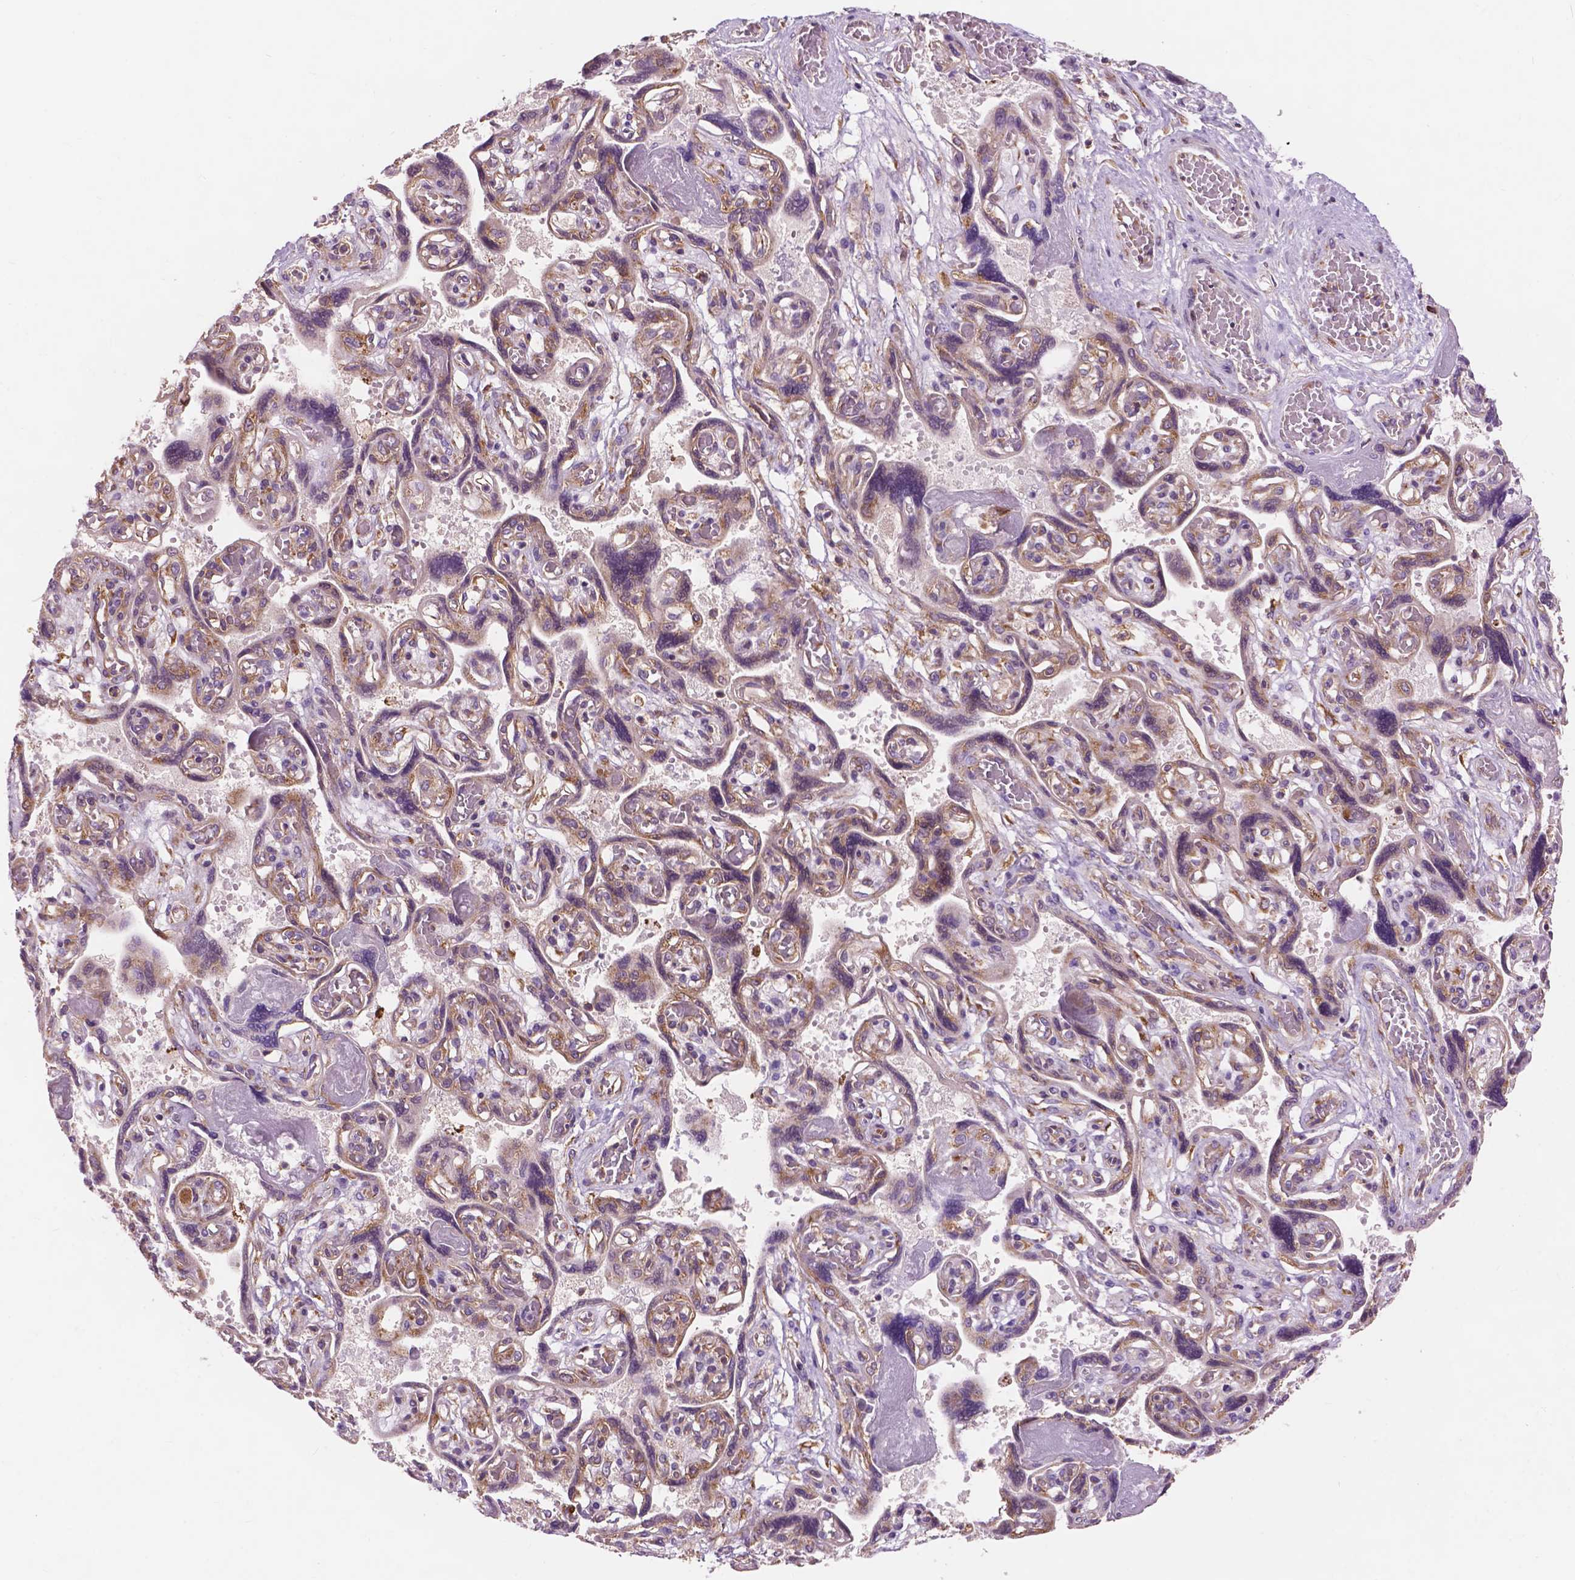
{"staining": {"intensity": "moderate", "quantity": ">75%", "location": "cytoplasmic/membranous"}, "tissue": "placenta", "cell_type": "Decidual cells", "image_type": "normal", "snomed": [{"axis": "morphology", "description": "Normal tissue, NOS"}, {"axis": "topography", "description": "Placenta"}], "caption": "Decidual cells display moderate cytoplasmic/membranous expression in about >75% of cells in unremarkable placenta. The staining is performed using DAB brown chromogen to label protein expression. The nuclei are counter-stained blue using hematoxylin.", "gene": "RPL37A", "patient": {"sex": "female", "age": 32}}